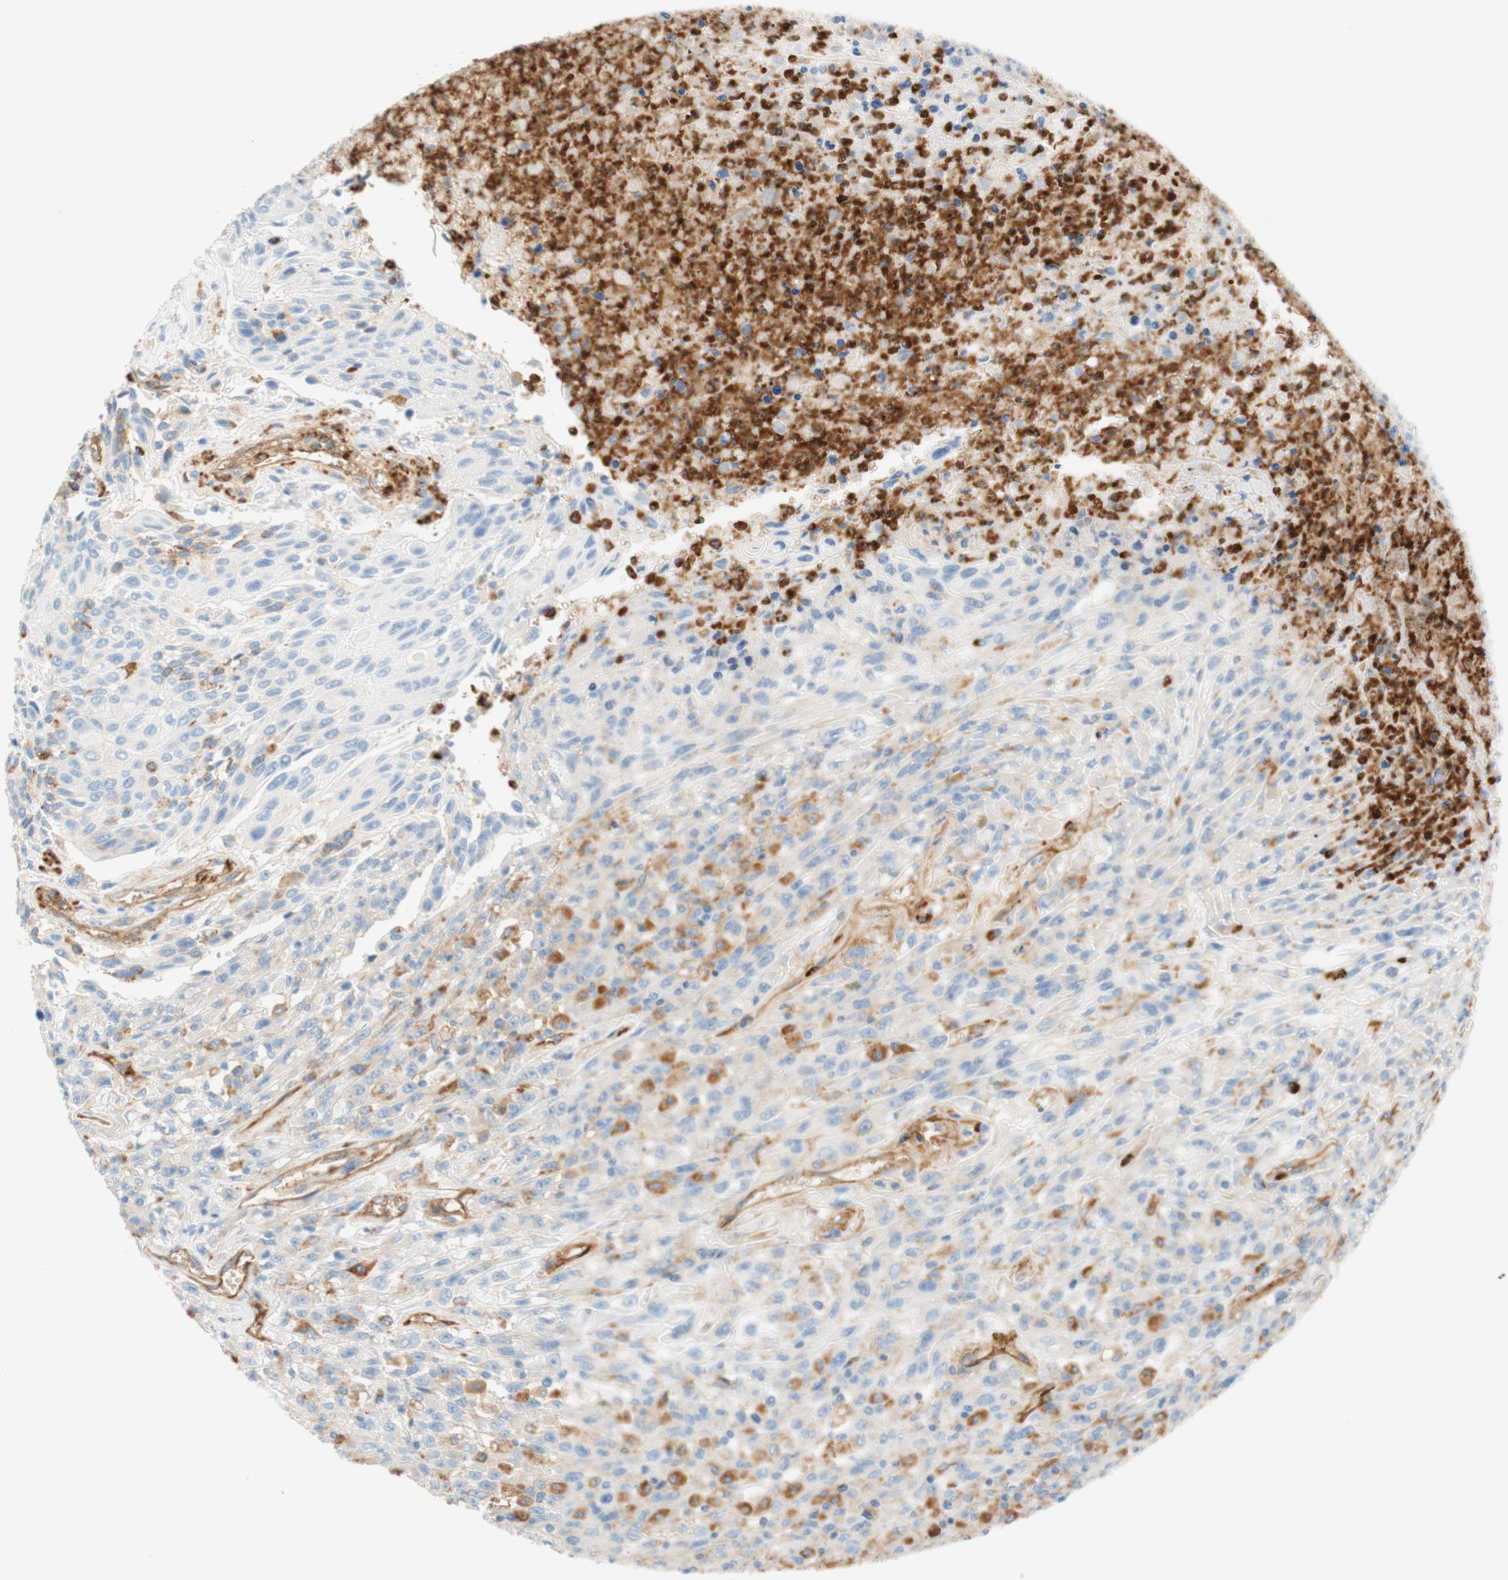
{"staining": {"intensity": "moderate", "quantity": "<25%", "location": "cytoplasmic/membranous"}, "tissue": "urothelial cancer", "cell_type": "Tumor cells", "image_type": "cancer", "snomed": [{"axis": "morphology", "description": "Urothelial carcinoma, High grade"}, {"axis": "topography", "description": "Urinary bladder"}], "caption": "The photomicrograph reveals staining of high-grade urothelial carcinoma, revealing moderate cytoplasmic/membranous protein positivity (brown color) within tumor cells. (IHC, brightfield microscopy, high magnification).", "gene": "STOM", "patient": {"sex": "male", "age": 66}}